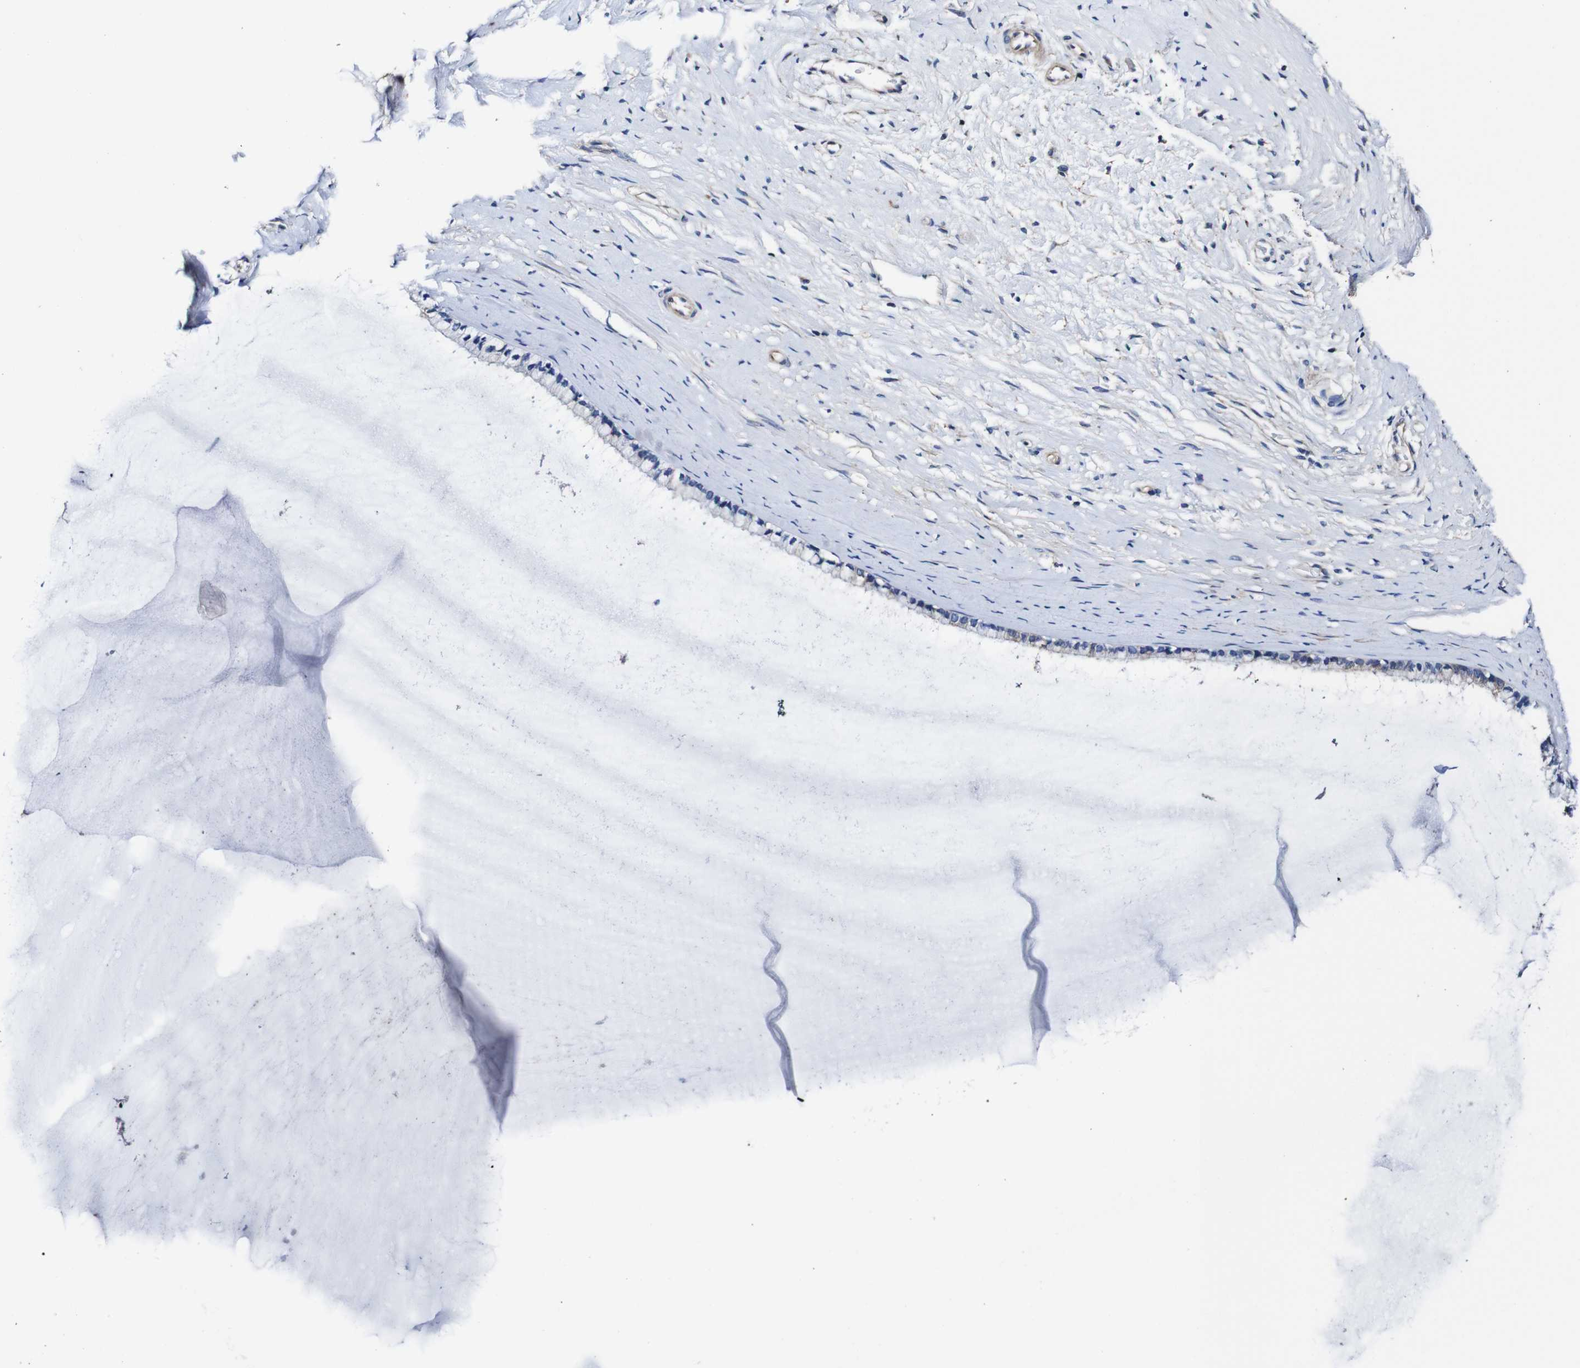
{"staining": {"intensity": "negative", "quantity": "none", "location": "none"}, "tissue": "cervix", "cell_type": "Glandular cells", "image_type": "normal", "snomed": [{"axis": "morphology", "description": "Normal tissue, NOS"}, {"axis": "topography", "description": "Cervix"}], "caption": "This is an immunohistochemistry micrograph of benign human cervix. There is no expression in glandular cells.", "gene": "PDCD6IP", "patient": {"sex": "female", "age": 39}}